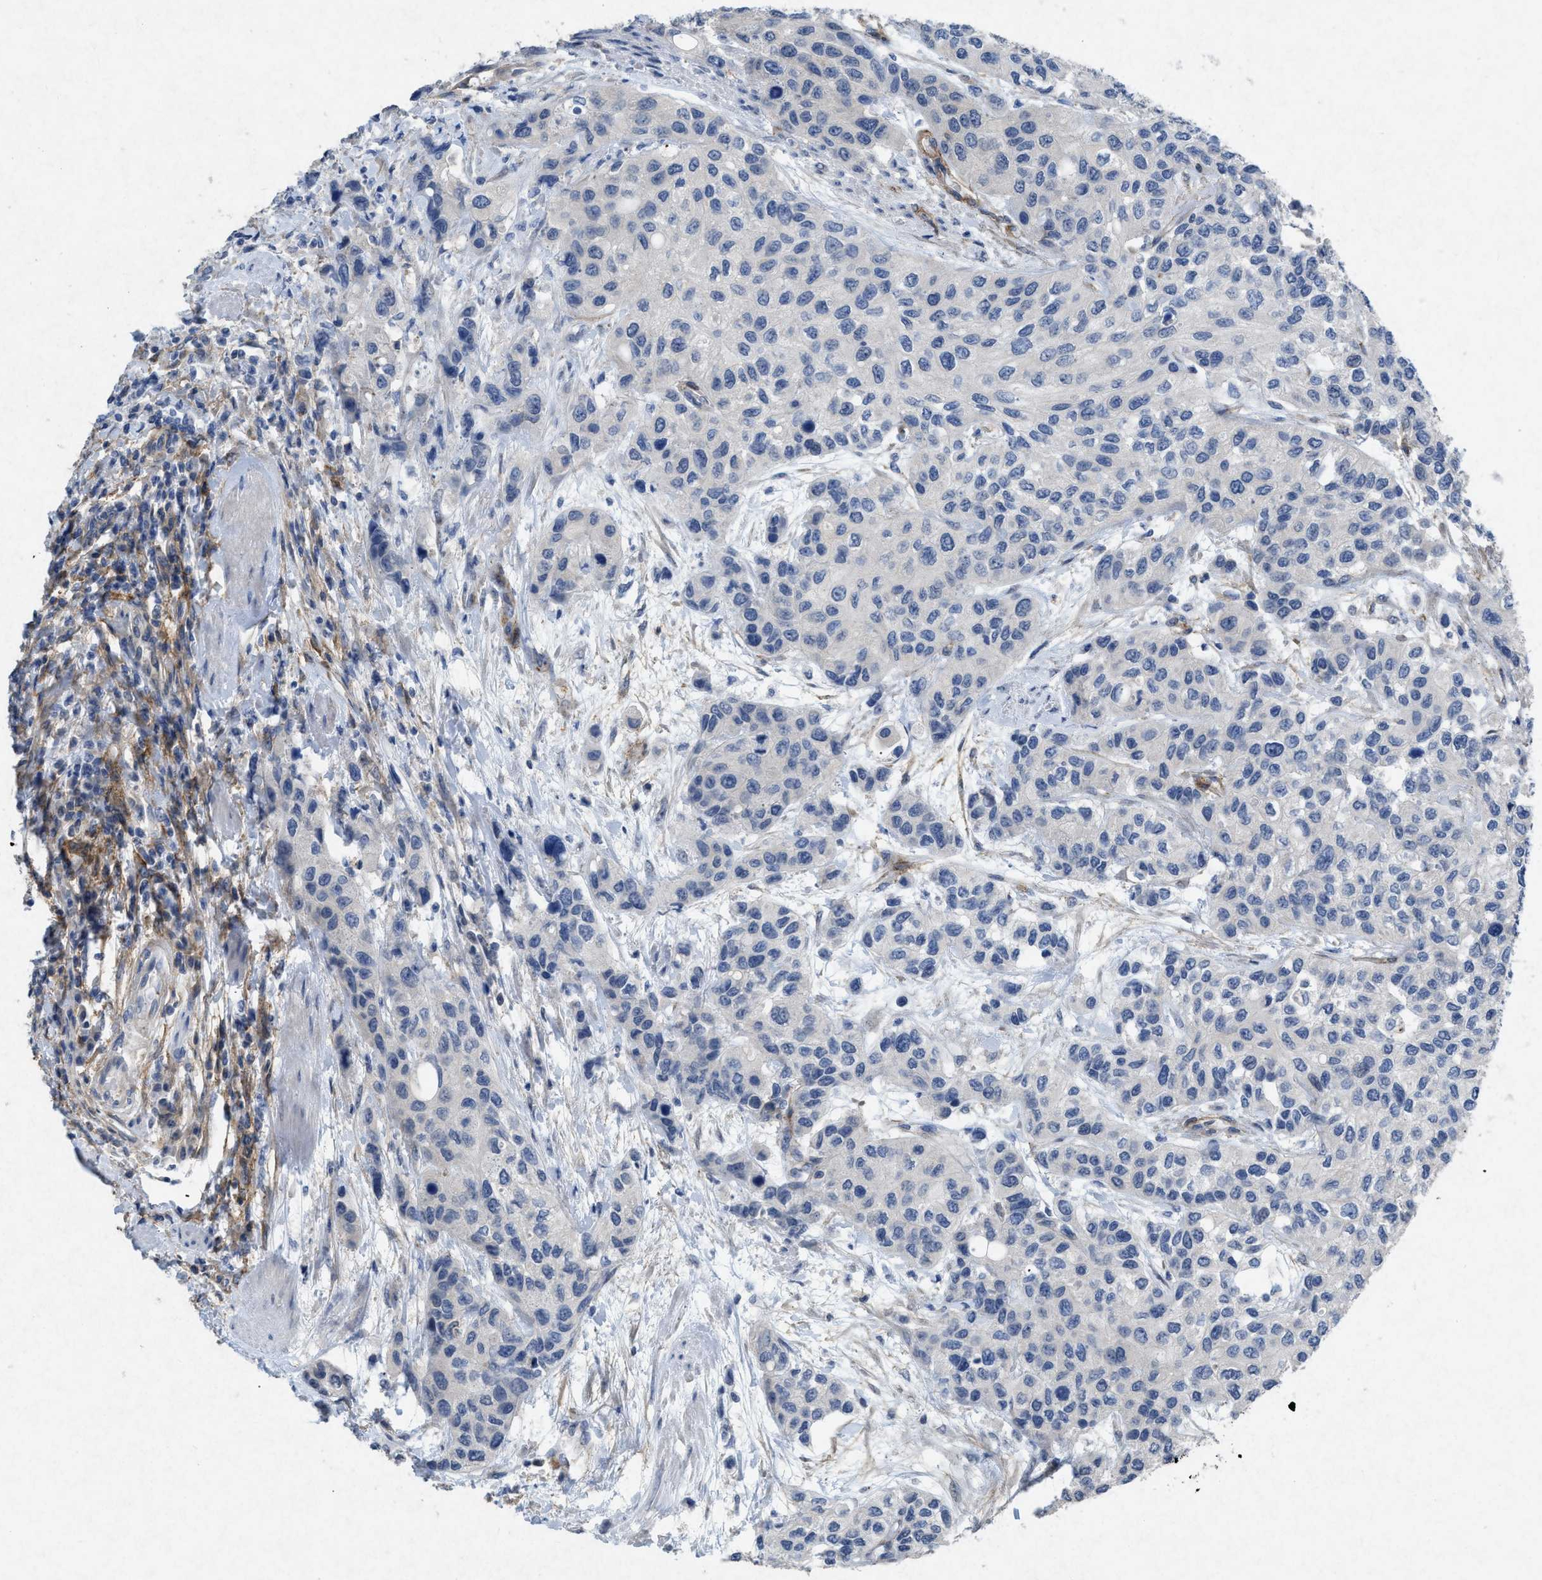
{"staining": {"intensity": "negative", "quantity": "none", "location": "none"}, "tissue": "urothelial cancer", "cell_type": "Tumor cells", "image_type": "cancer", "snomed": [{"axis": "morphology", "description": "Urothelial carcinoma, High grade"}, {"axis": "topography", "description": "Urinary bladder"}], "caption": "Urothelial cancer was stained to show a protein in brown. There is no significant positivity in tumor cells.", "gene": "PDGFRA", "patient": {"sex": "female", "age": 56}}